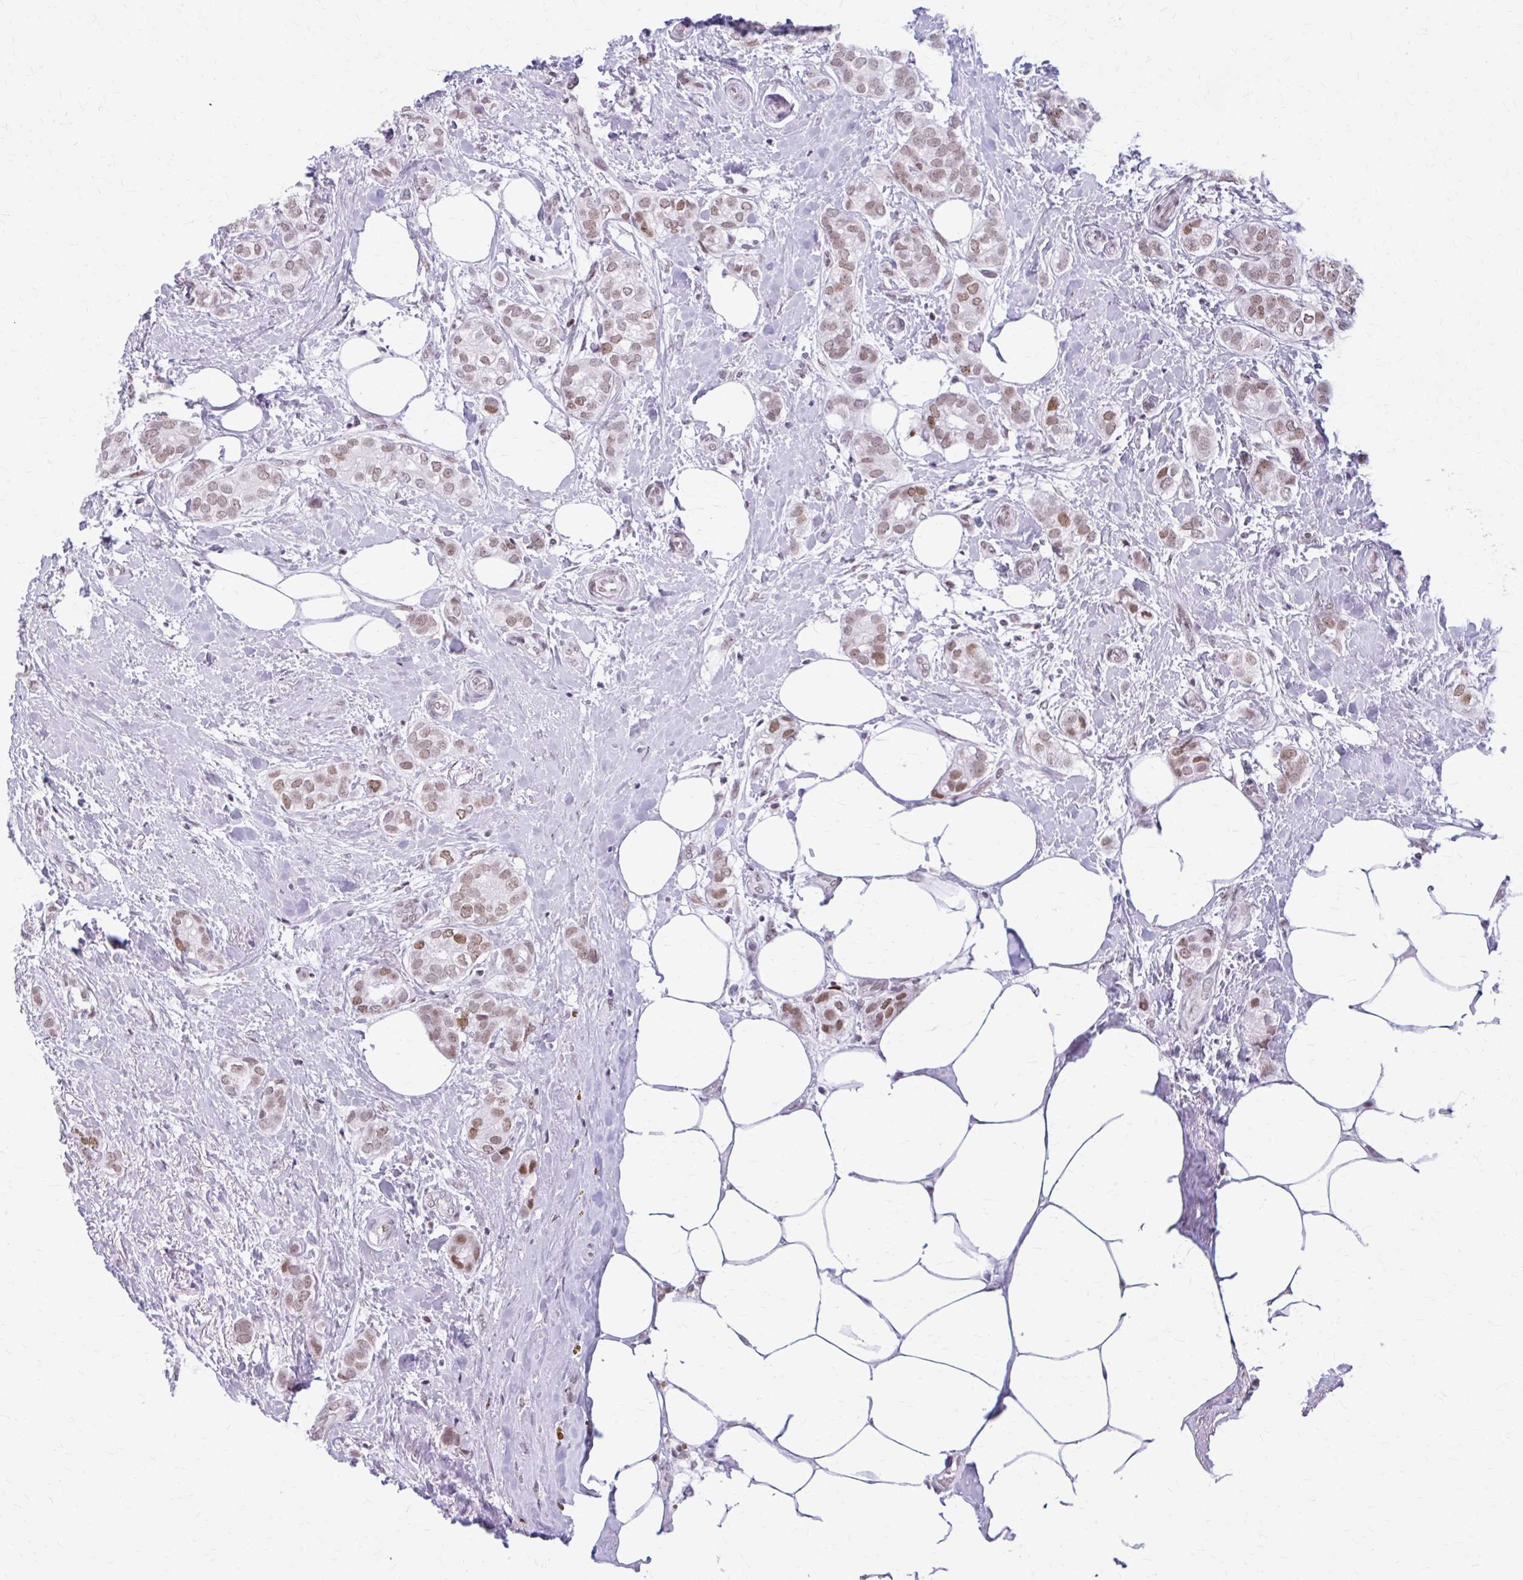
{"staining": {"intensity": "moderate", "quantity": ">75%", "location": "nuclear"}, "tissue": "breast cancer", "cell_type": "Tumor cells", "image_type": "cancer", "snomed": [{"axis": "morphology", "description": "Duct carcinoma"}, {"axis": "topography", "description": "Breast"}], "caption": "There is medium levels of moderate nuclear expression in tumor cells of breast invasive ductal carcinoma, as demonstrated by immunohistochemical staining (brown color).", "gene": "PABIR1", "patient": {"sex": "female", "age": 73}}